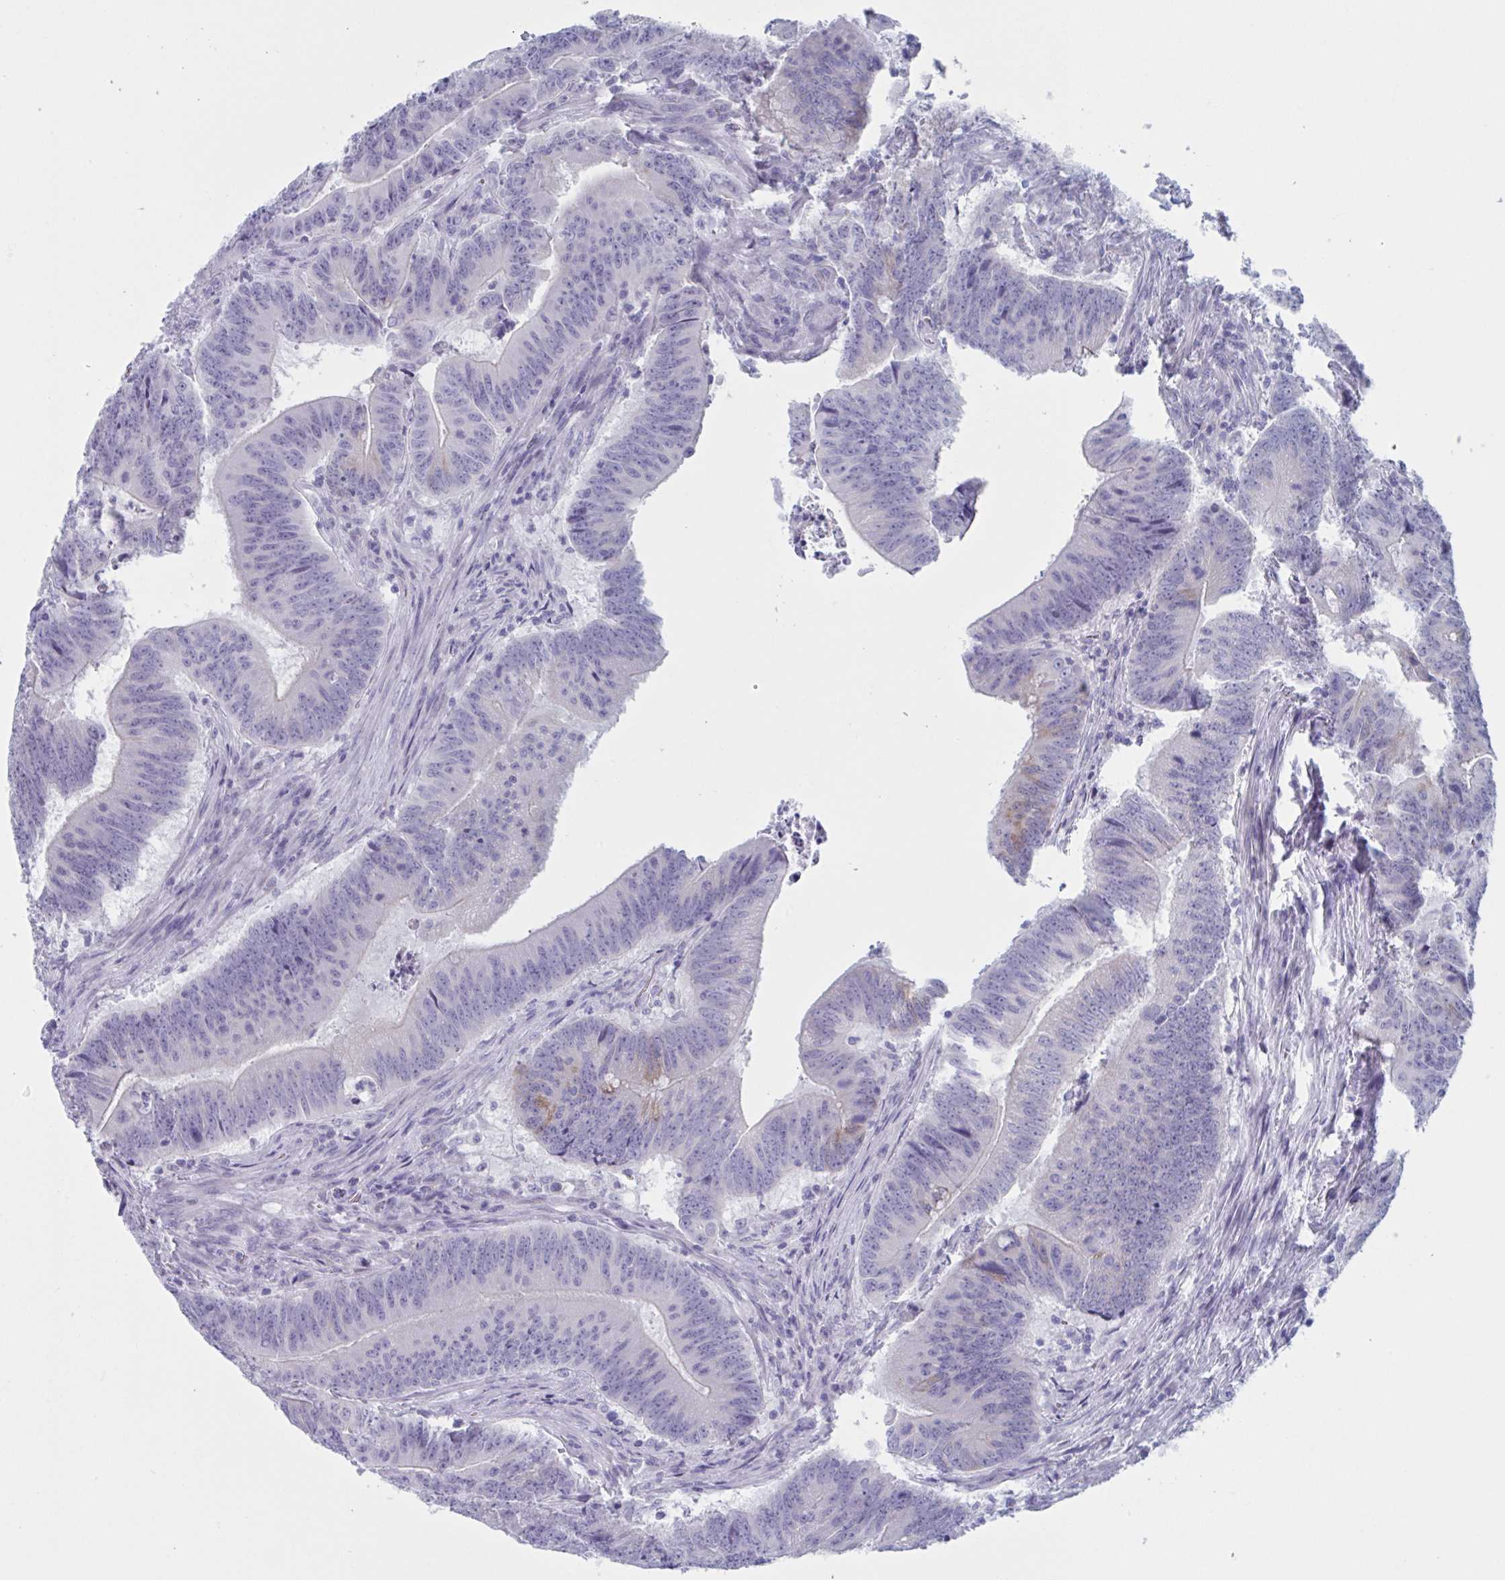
{"staining": {"intensity": "weak", "quantity": "<25%", "location": "cytoplasmic/membranous"}, "tissue": "colorectal cancer", "cell_type": "Tumor cells", "image_type": "cancer", "snomed": [{"axis": "morphology", "description": "Adenocarcinoma, NOS"}, {"axis": "topography", "description": "Colon"}], "caption": "Immunohistochemistry histopathology image of neoplastic tissue: adenocarcinoma (colorectal) stained with DAB (3,3'-diaminobenzidine) reveals no significant protein staining in tumor cells. Brightfield microscopy of immunohistochemistry (IHC) stained with DAB (brown) and hematoxylin (blue), captured at high magnification.", "gene": "HSD11B2", "patient": {"sex": "female", "age": 87}}